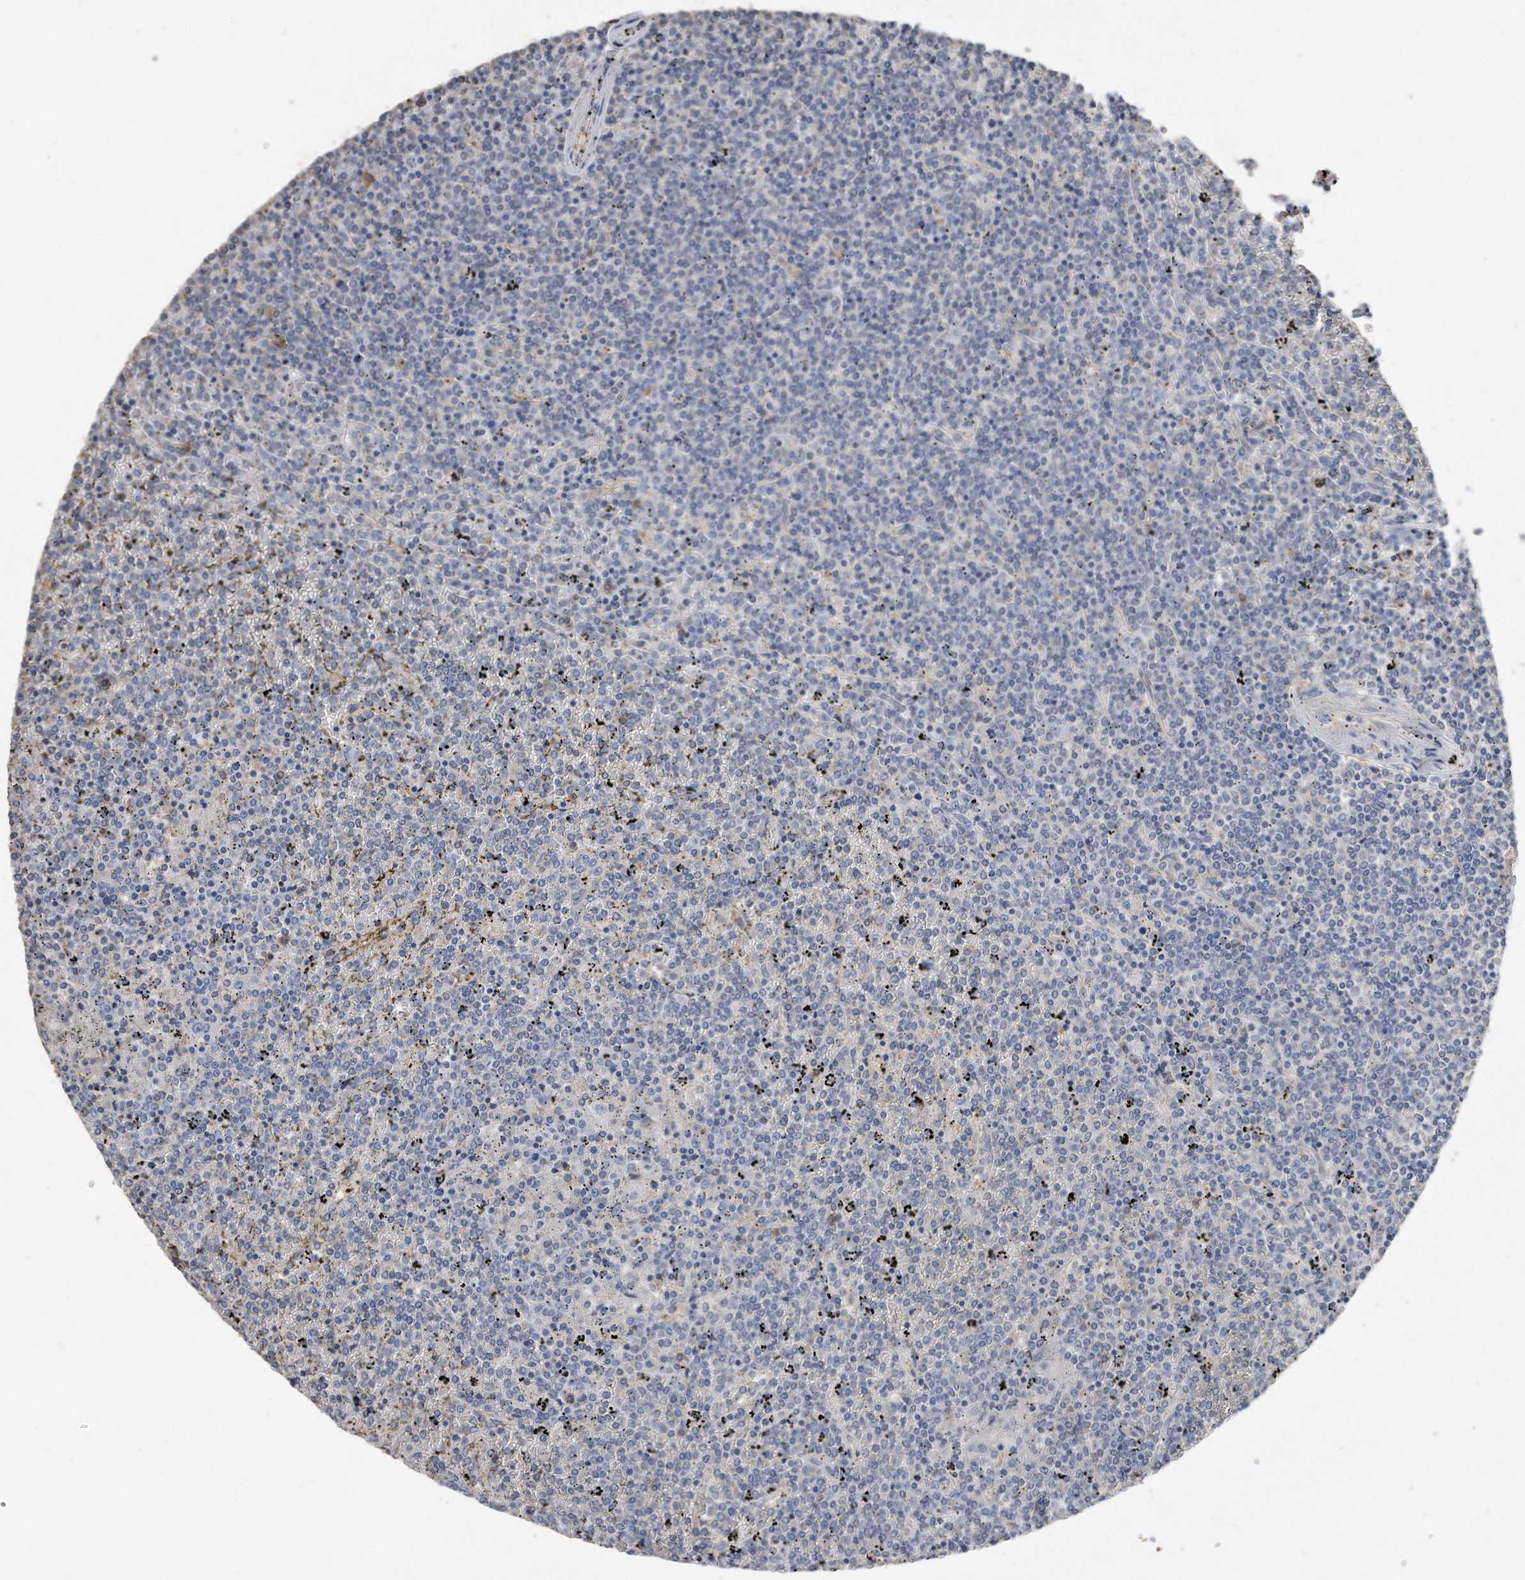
{"staining": {"intensity": "negative", "quantity": "none", "location": "none"}, "tissue": "lymphoma", "cell_type": "Tumor cells", "image_type": "cancer", "snomed": [{"axis": "morphology", "description": "Malignant lymphoma, non-Hodgkin's type, Low grade"}, {"axis": "topography", "description": "Spleen"}], "caption": "Lymphoma stained for a protein using immunohistochemistry (IHC) demonstrates no expression tumor cells.", "gene": "CDCP1", "patient": {"sex": "female", "age": 19}}